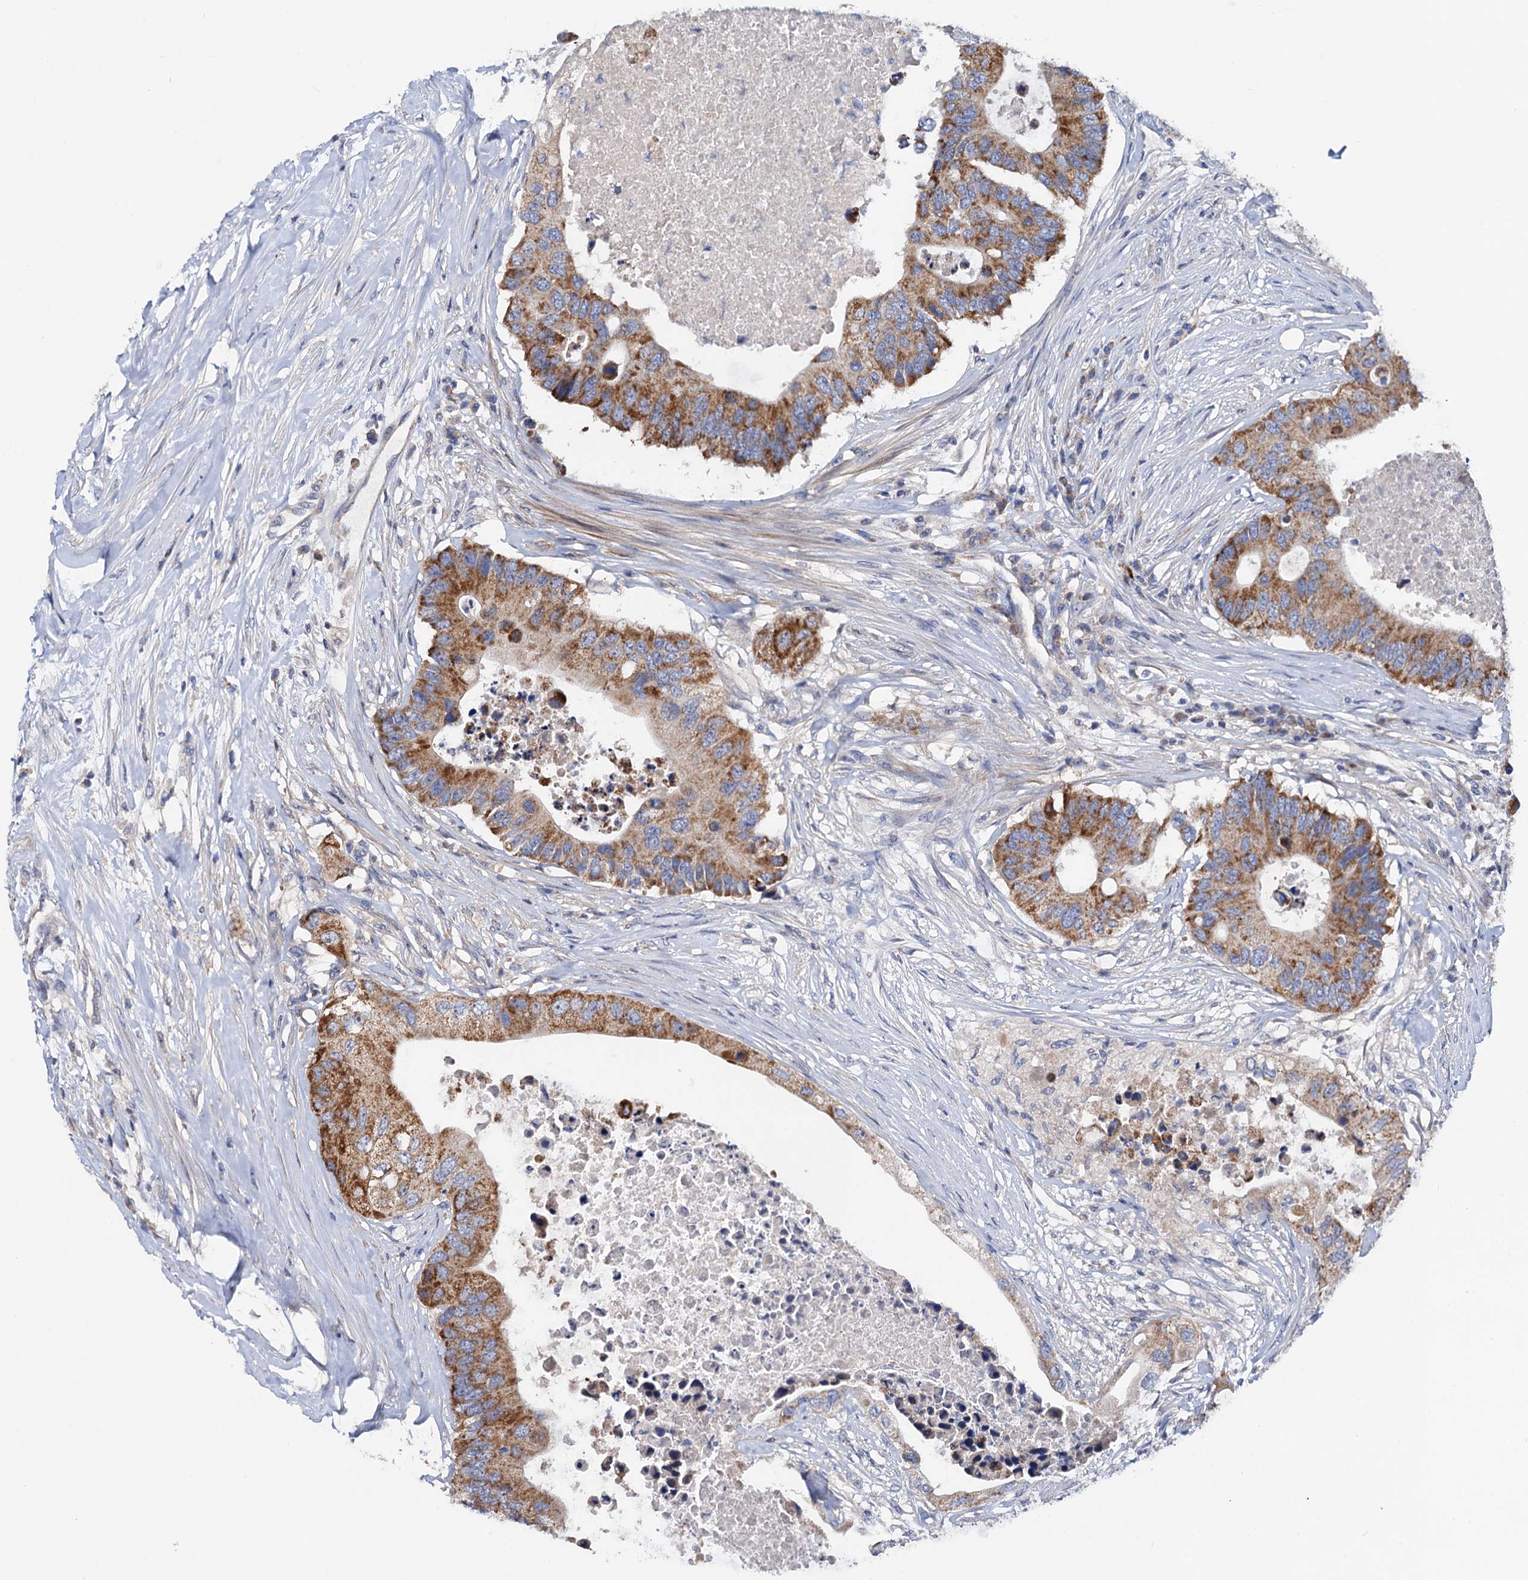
{"staining": {"intensity": "moderate", "quantity": ">75%", "location": "cytoplasmic/membranous"}, "tissue": "colorectal cancer", "cell_type": "Tumor cells", "image_type": "cancer", "snomed": [{"axis": "morphology", "description": "Adenocarcinoma, NOS"}, {"axis": "topography", "description": "Colon"}], "caption": "A micrograph of human colorectal adenocarcinoma stained for a protein shows moderate cytoplasmic/membranous brown staining in tumor cells.", "gene": "MRPL48", "patient": {"sex": "male", "age": 71}}